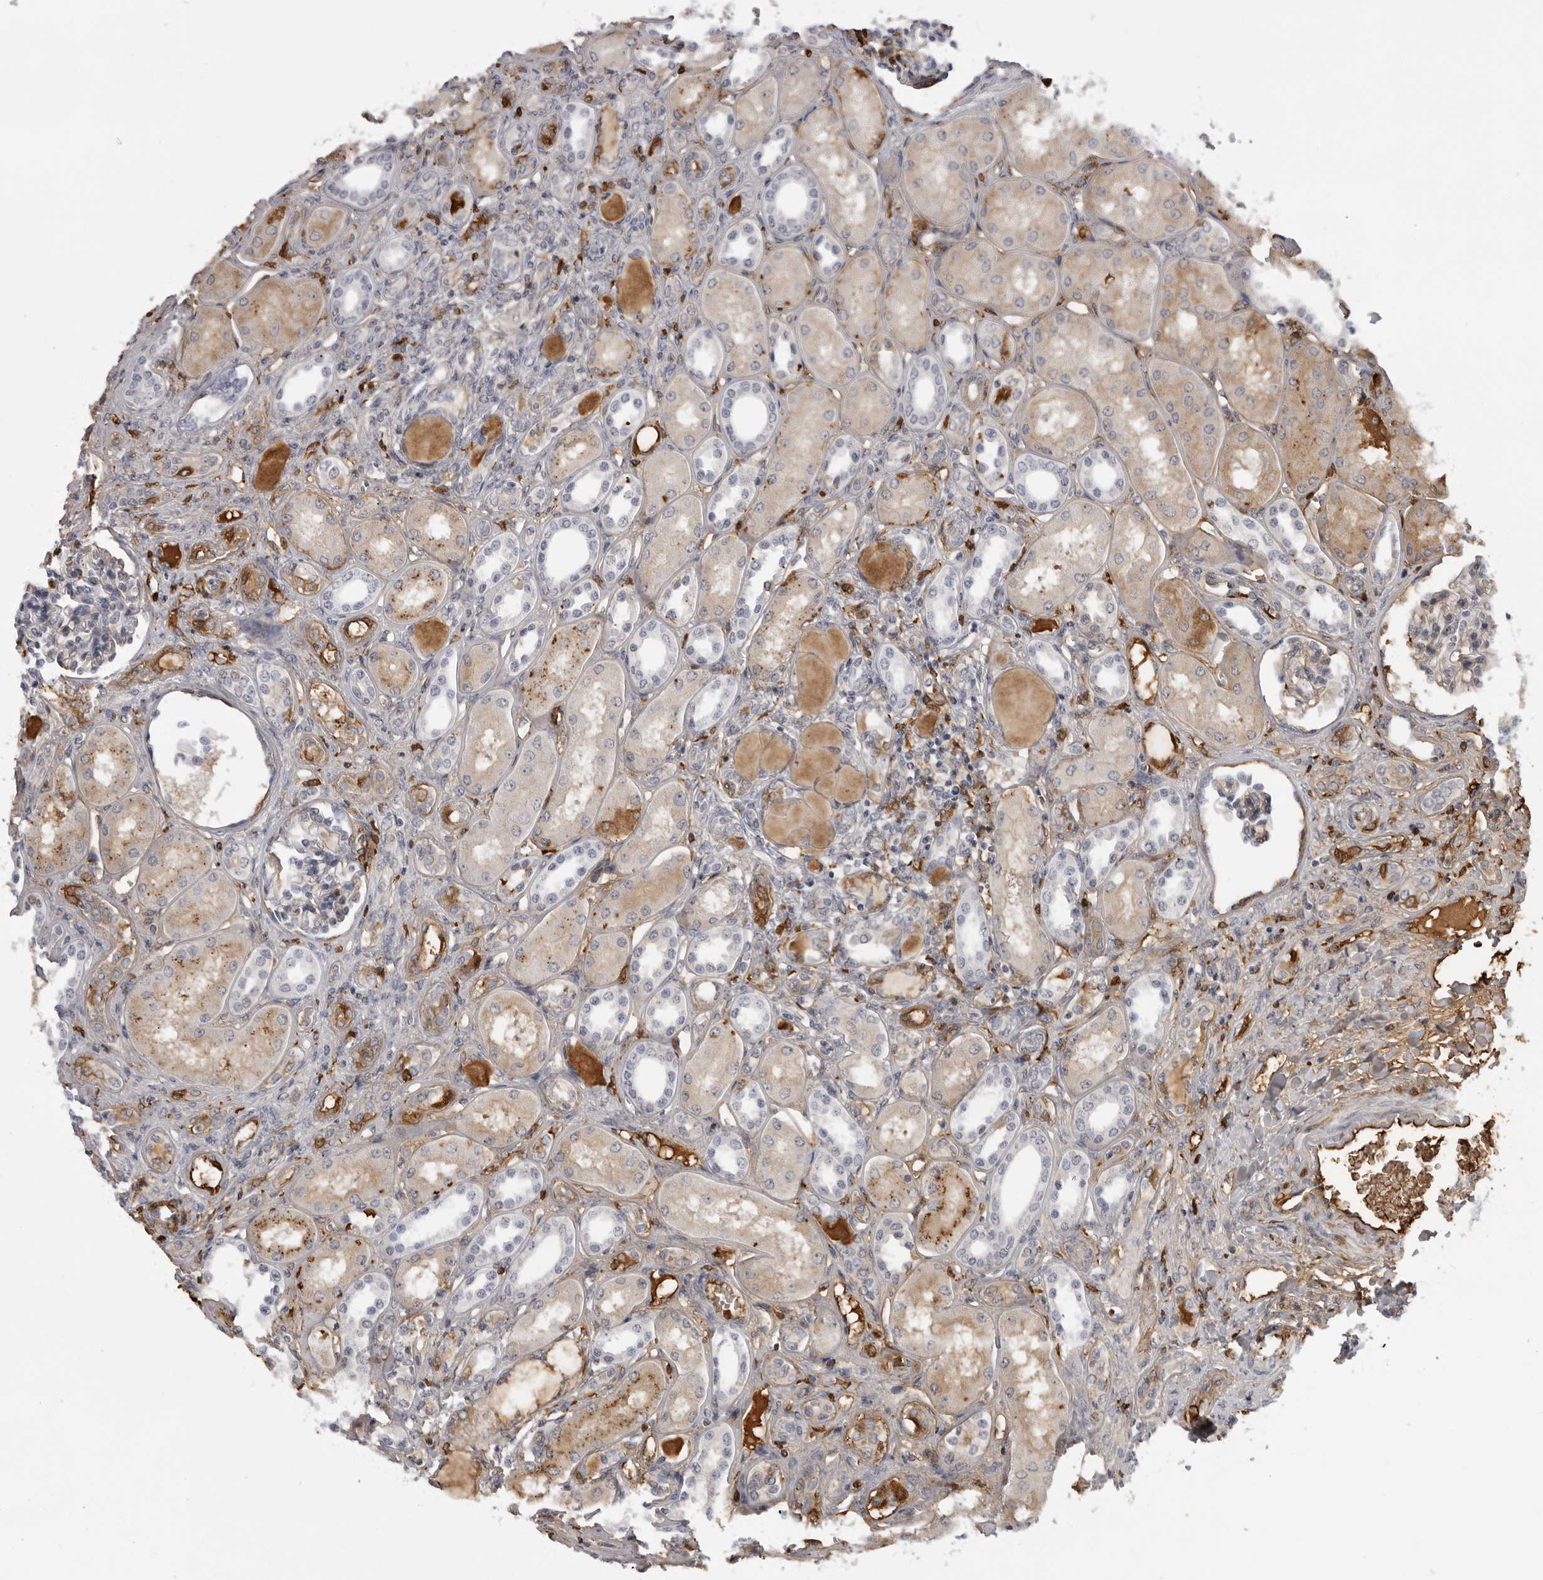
{"staining": {"intensity": "weak", "quantity": ">75%", "location": "cytoplasmic/membranous"}, "tissue": "kidney", "cell_type": "Cells in glomeruli", "image_type": "normal", "snomed": [{"axis": "morphology", "description": "Normal tissue, NOS"}, {"axis": "topography", "description": "Kidney"}], "caption": "A micrograph of kidney stained for a protein demonstrates weak cytoplasmic/membranous brown staining in cells in glomeruli. Nuclei are stained in blue.", "gene": "PLEKHF2", "patient": {"sex": "male", "age": 7}}